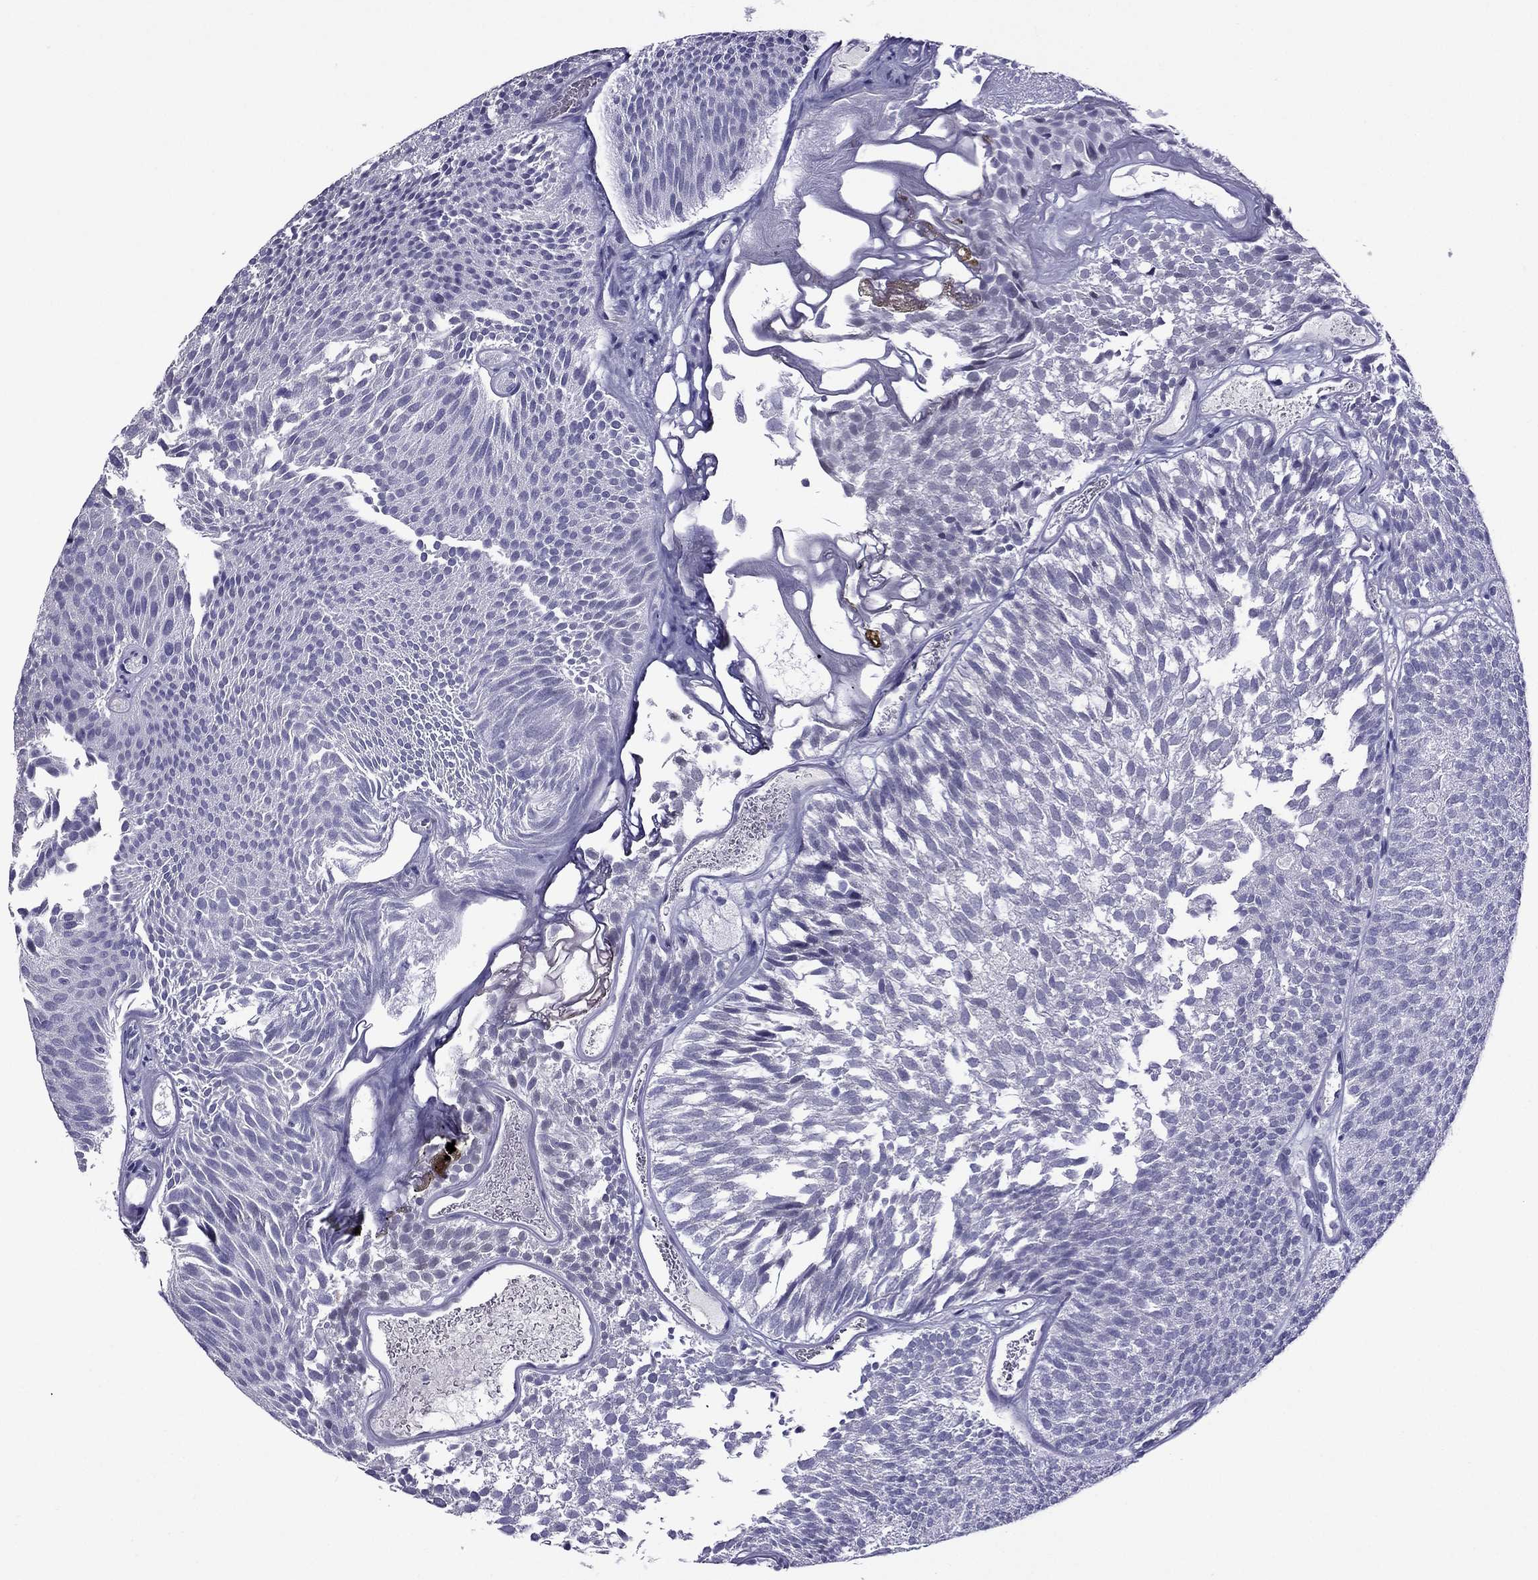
{"staining": {"intensity": "negative", "quantity": "none", "location": "none"}, "tissue": "urothelial cancer", "cell_type": "Tumor cells", "image_type": "cancer", "snomed": [{"axis": "morphology", "description": "Urothelial carcinoma, Low grade"}, {"axis": "topography", "description": "Urinary bladder"}], "caption": "Protein analysis of urothelial cancer shows no significant positivity in tumor cells.", "gene": "MYLK3", "patient": {"sex": "male", "age": 52}}